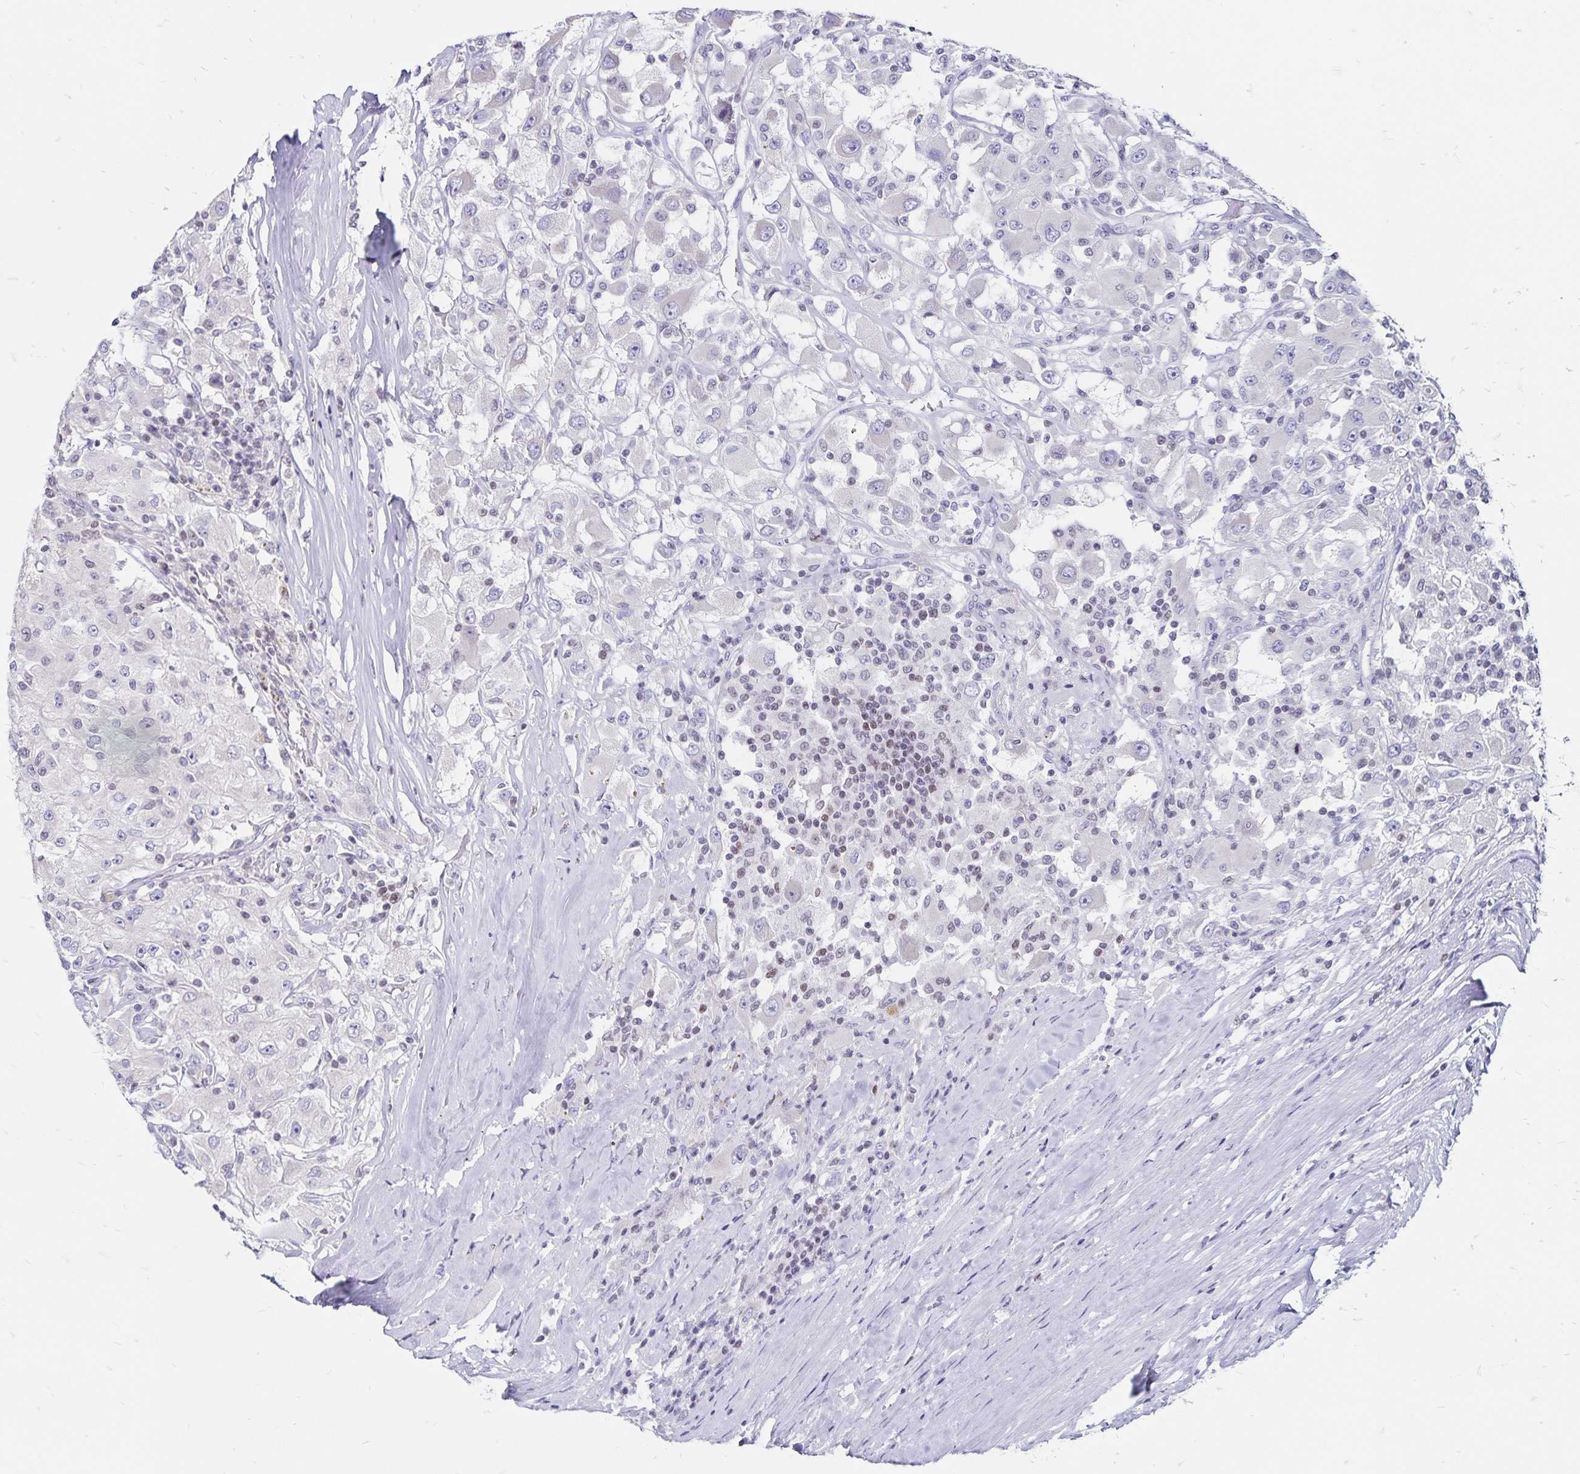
{"staining": {"intensity": "negative", "quantity": "none", "location": "none"}, "tissue": "renal cancer", "cell_type": "Tumor cells", "image_type": "cancer", "snomed": [{"axis": "morphology", "description": "Adenocarcinoma, NOS"}, {"axis": "topography", "description": "Kidney"}], "caption": "A photomicrograph of renal cancer (adenocarcinoma) stained for a protein demonstrates no brown staining in tumor cells.", "gene": "IKZF1", "patient": {"sex": "female", "age": 67}}